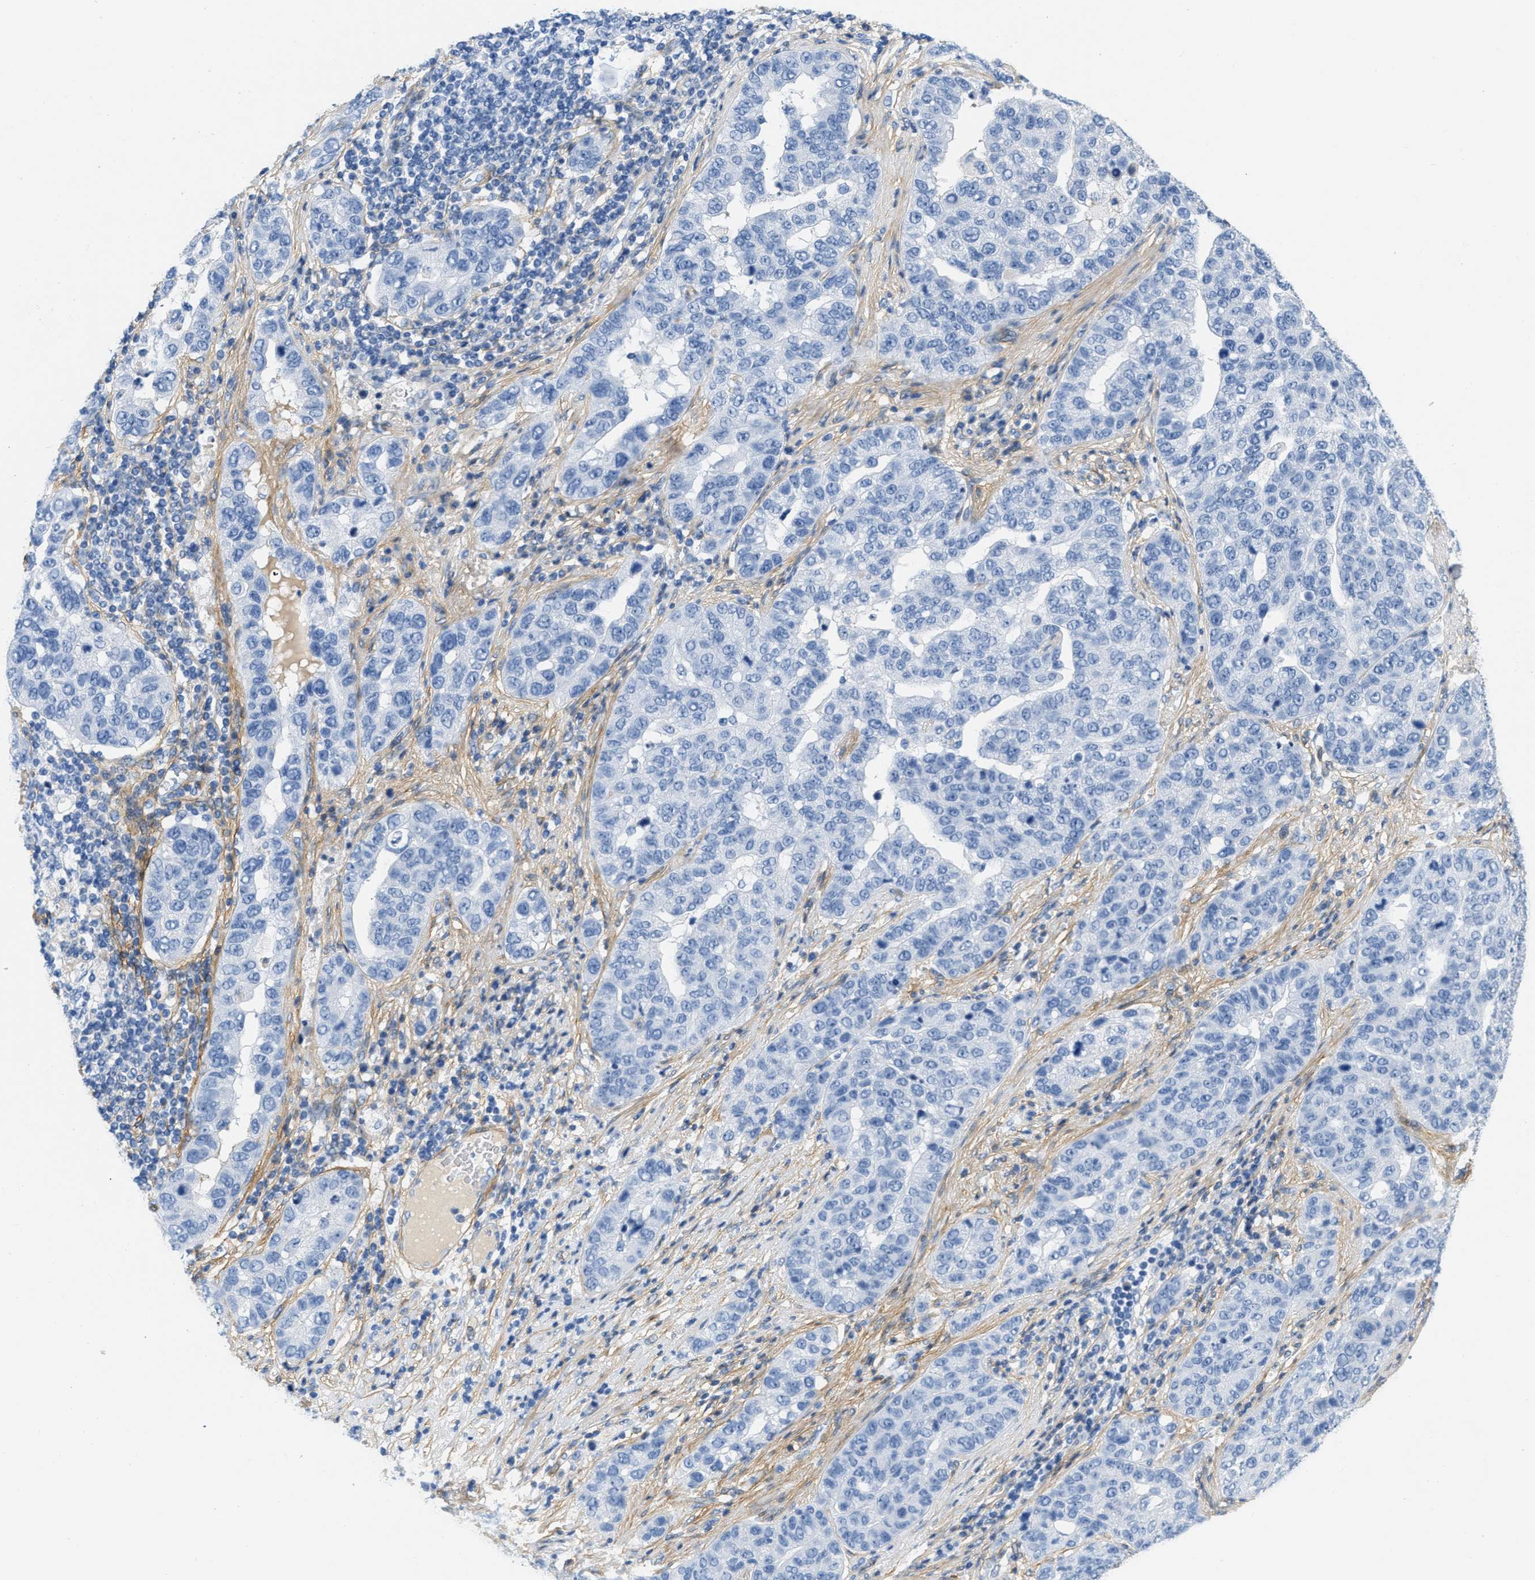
{"staining": {"intensity": "negative", "quantity": "none", "location": "none"}, "tissue": "pancreatic cancer", "cell_type": "Tumor cells", "image_type": "cancer", "snomed": [{"axis": "morphology", "description": "Adenocarcinoma, NOS"}, {"axis": "topography", "description": "Pancreas"}], "caption": "Immunohistochemistry (IHC) of human pancreatic cancer demonstrates no staining in tumor cells. (Brightfield microscopy of DAB (3,3'-diaminobenzidine) IHC at high magnification).", "gene": "PDGFRB", "patient": {"sex": "female", "age": 61}}